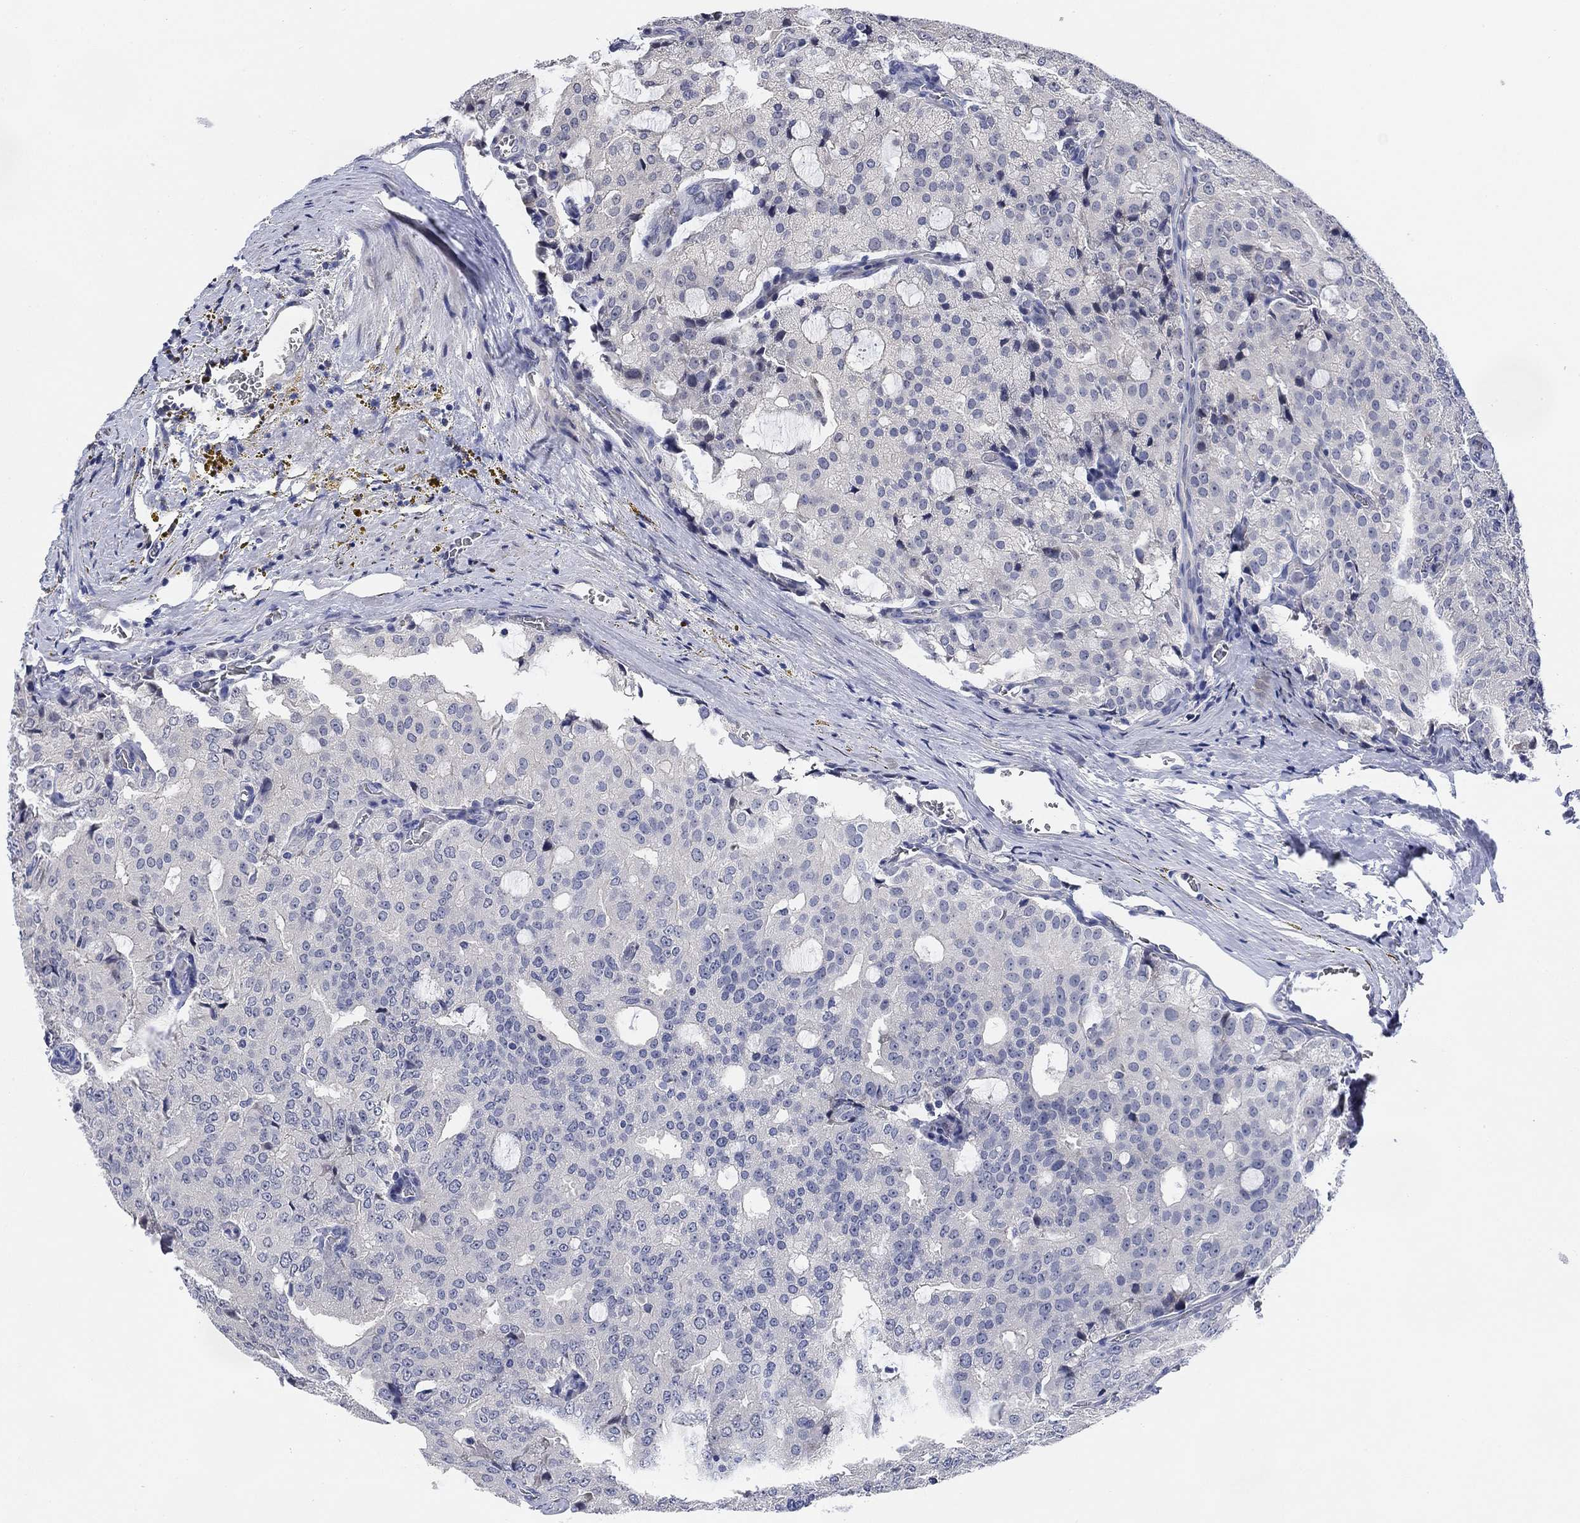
{"staining": {"intensity": "negative", "quantity": "none", "location": "none"}, "tissue": "prostate cancer", "cell_type": "Tumor cells", "image_type": "cancer", "snomed": [{"axis": "morphology", "description": "Adenocarcinoma, NOS"}, {"axis": "topography", "description": "Prostate and seminal vesicle, NOS"}, {"axis": "topography", "description": "Prostate"}], "caption": "This histopathology image is of prostate cancer stained with IHC to label a protein in brown with the nuclei are counter-stained blue. There is no expression in tumor cells.", "gene": "DAZL", "patient": {"sex": "male", "age": 67}}